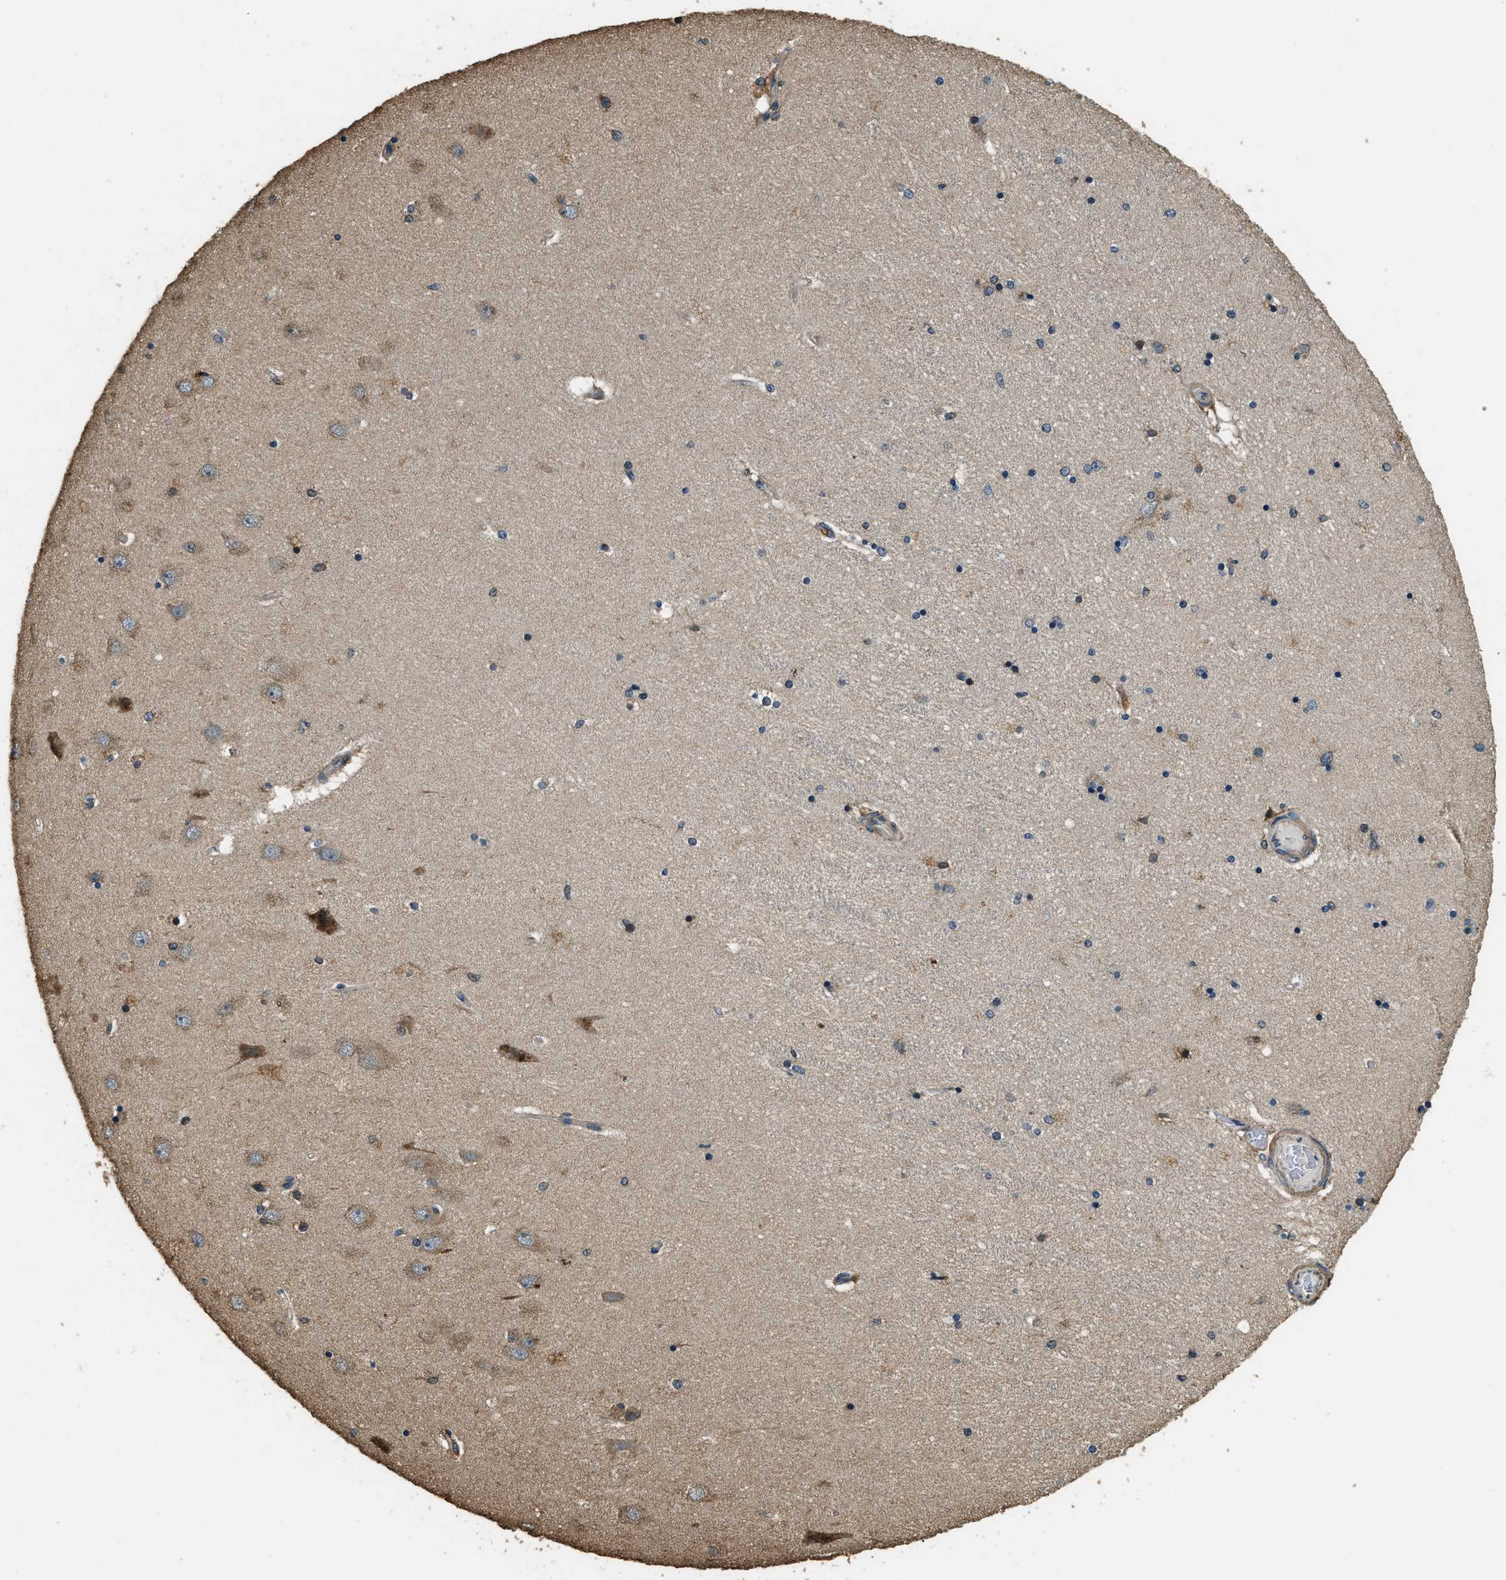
{"staining": {"intensity": "moderate", "quantity": "<25%", "location": "cytoplasmic/membranous"}, "tissue": "hippocampus", "cell_type": "Glial cells", "image_type": "normal", "snomed": [{"axis": "morphology", "description": "Normal tissue, NOS"}, {"axis": "topography", "description": "Hippocampus"}], "caption": "The immunohistochemical stain labels moderate cytoplasmic/membranous staining in glial cells of normal hippocampus. The staining was performed using DAB to visualize the protein expression in brown, while the nuclei were stained in blue with hematoxylin (Magnification: 20x).", "gene": "ERGIC1", "patient": {"sex": "female", "age": 54}}